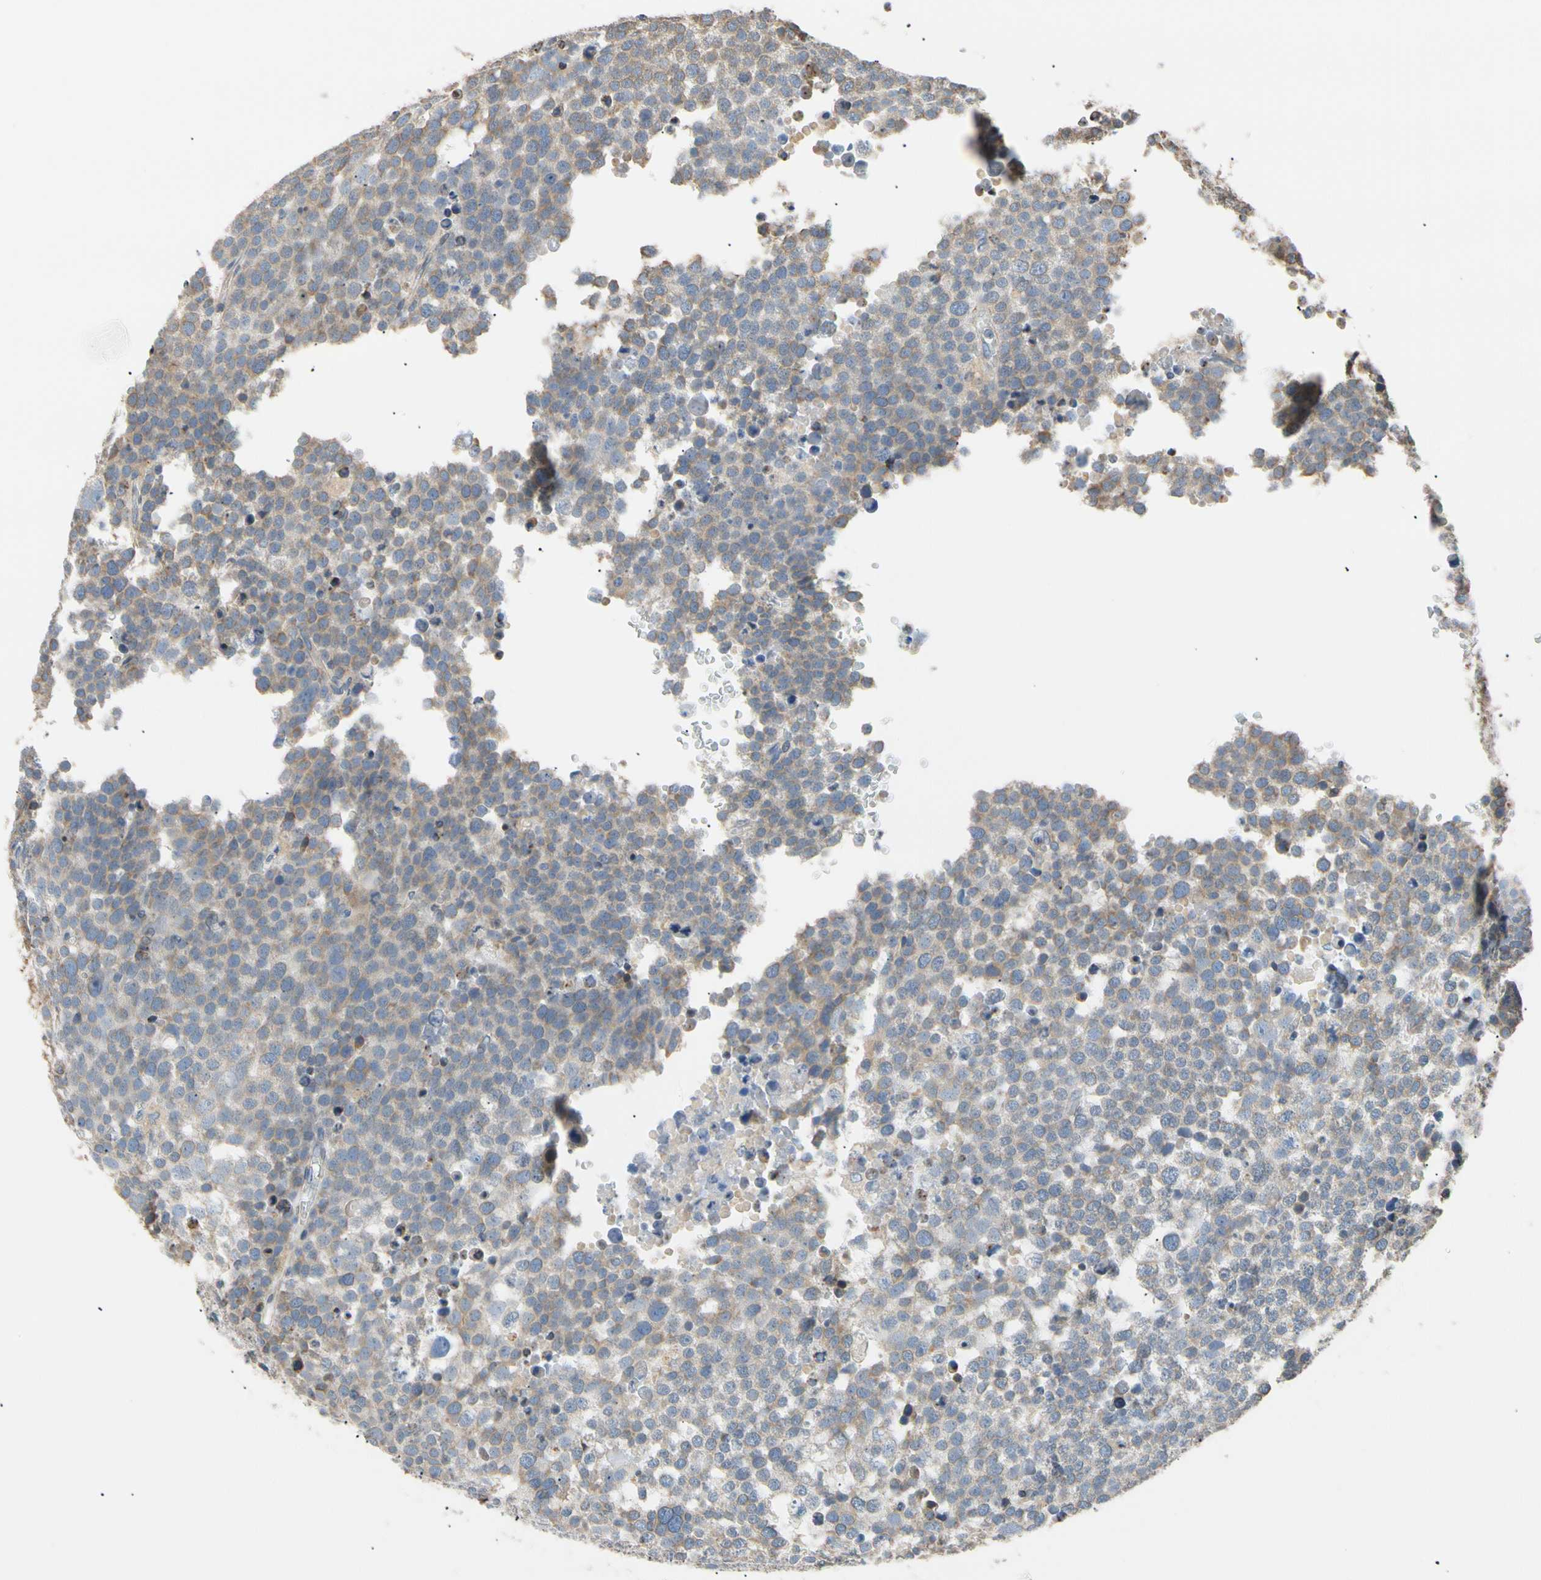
{"staining": {"intensity": "weak", "quantity": "25%-75%", "location": "cytoplasmic/membranous"}, "tissue": "testis cancer", "cell_type": "Tumor cells", "image_type": "cancer", "snomed": [{"axis": "morphology", "description": "Seminoma, NOS"}, {"axis": "topography", "description": "Testis"}], "caption": "IHC (DAB (3,3'-diaminobenzidine)) staining of testis cancer exhibits weak cytoplasmic/membranous protein positivity in approximately 25%-75% of tumor cells. (DAB = brown stain, brightfield microscopy at high magnification).", "gene": "PLGRKT", "patient": {"sex": "male", "age": 71}}